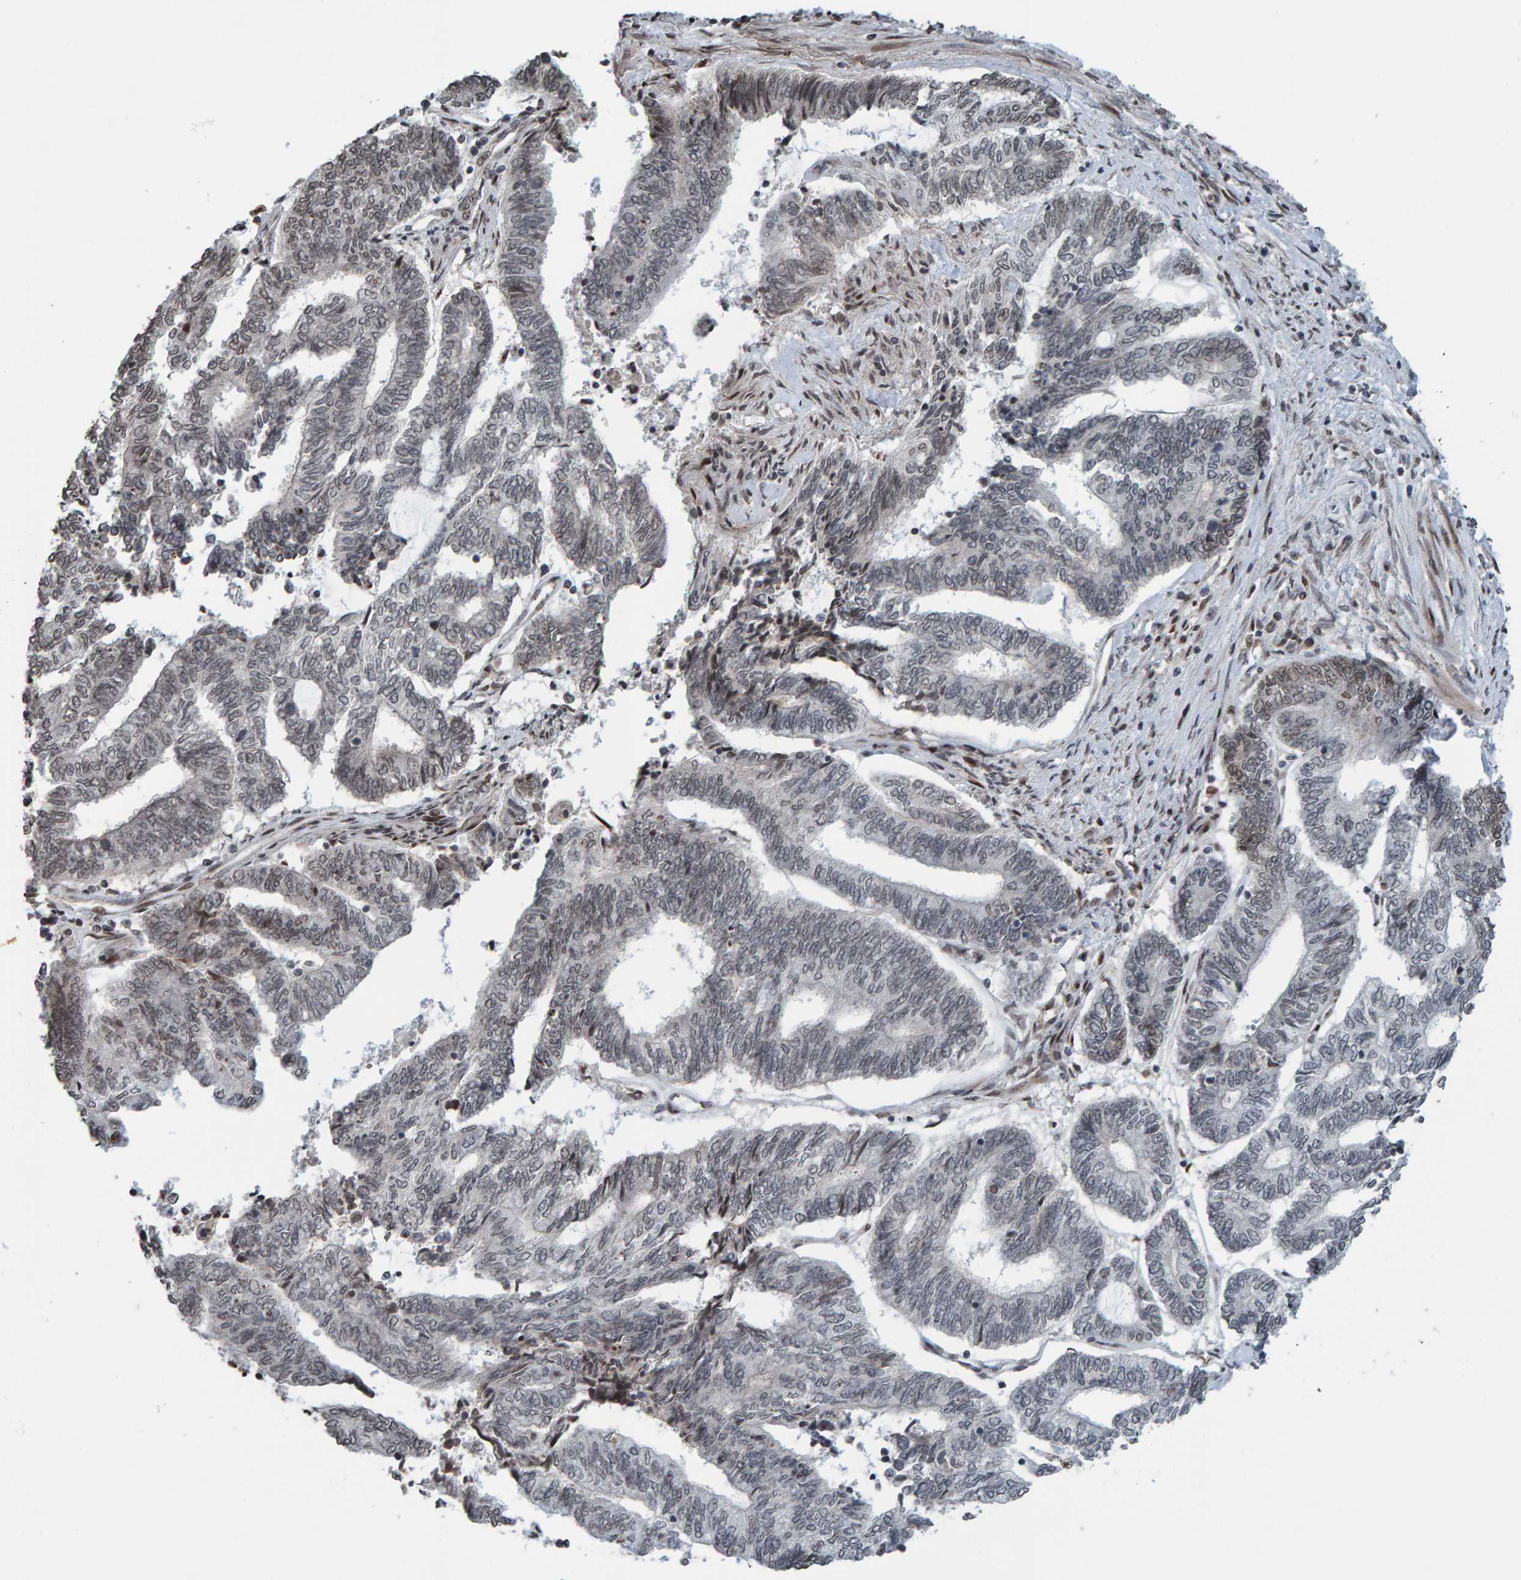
{"staining": {"intensity": "weak", "quantity": "<25%", "location": "cytoplasmic/membranous"}, "tissue": "endometrial cancer", "cell_type": "Tumor cells", "image_type": "cancer", "snomed": [{"axis": "morphology", "description": "Adenocarcinoma, NOS"}, {"axis": "topography", "description": "Uterus"}, {"axis": "topography", "description": "Endometrium"}], "caption": "The photomicrograph exhibits no staining of tumor cells in adenocarcinoma (endometrial). (DAB (3,3'-diaminobenzidine) IHC, high magnification).", "gene": "ZNF366", "patient": {"sex": "female", "age": 70}}